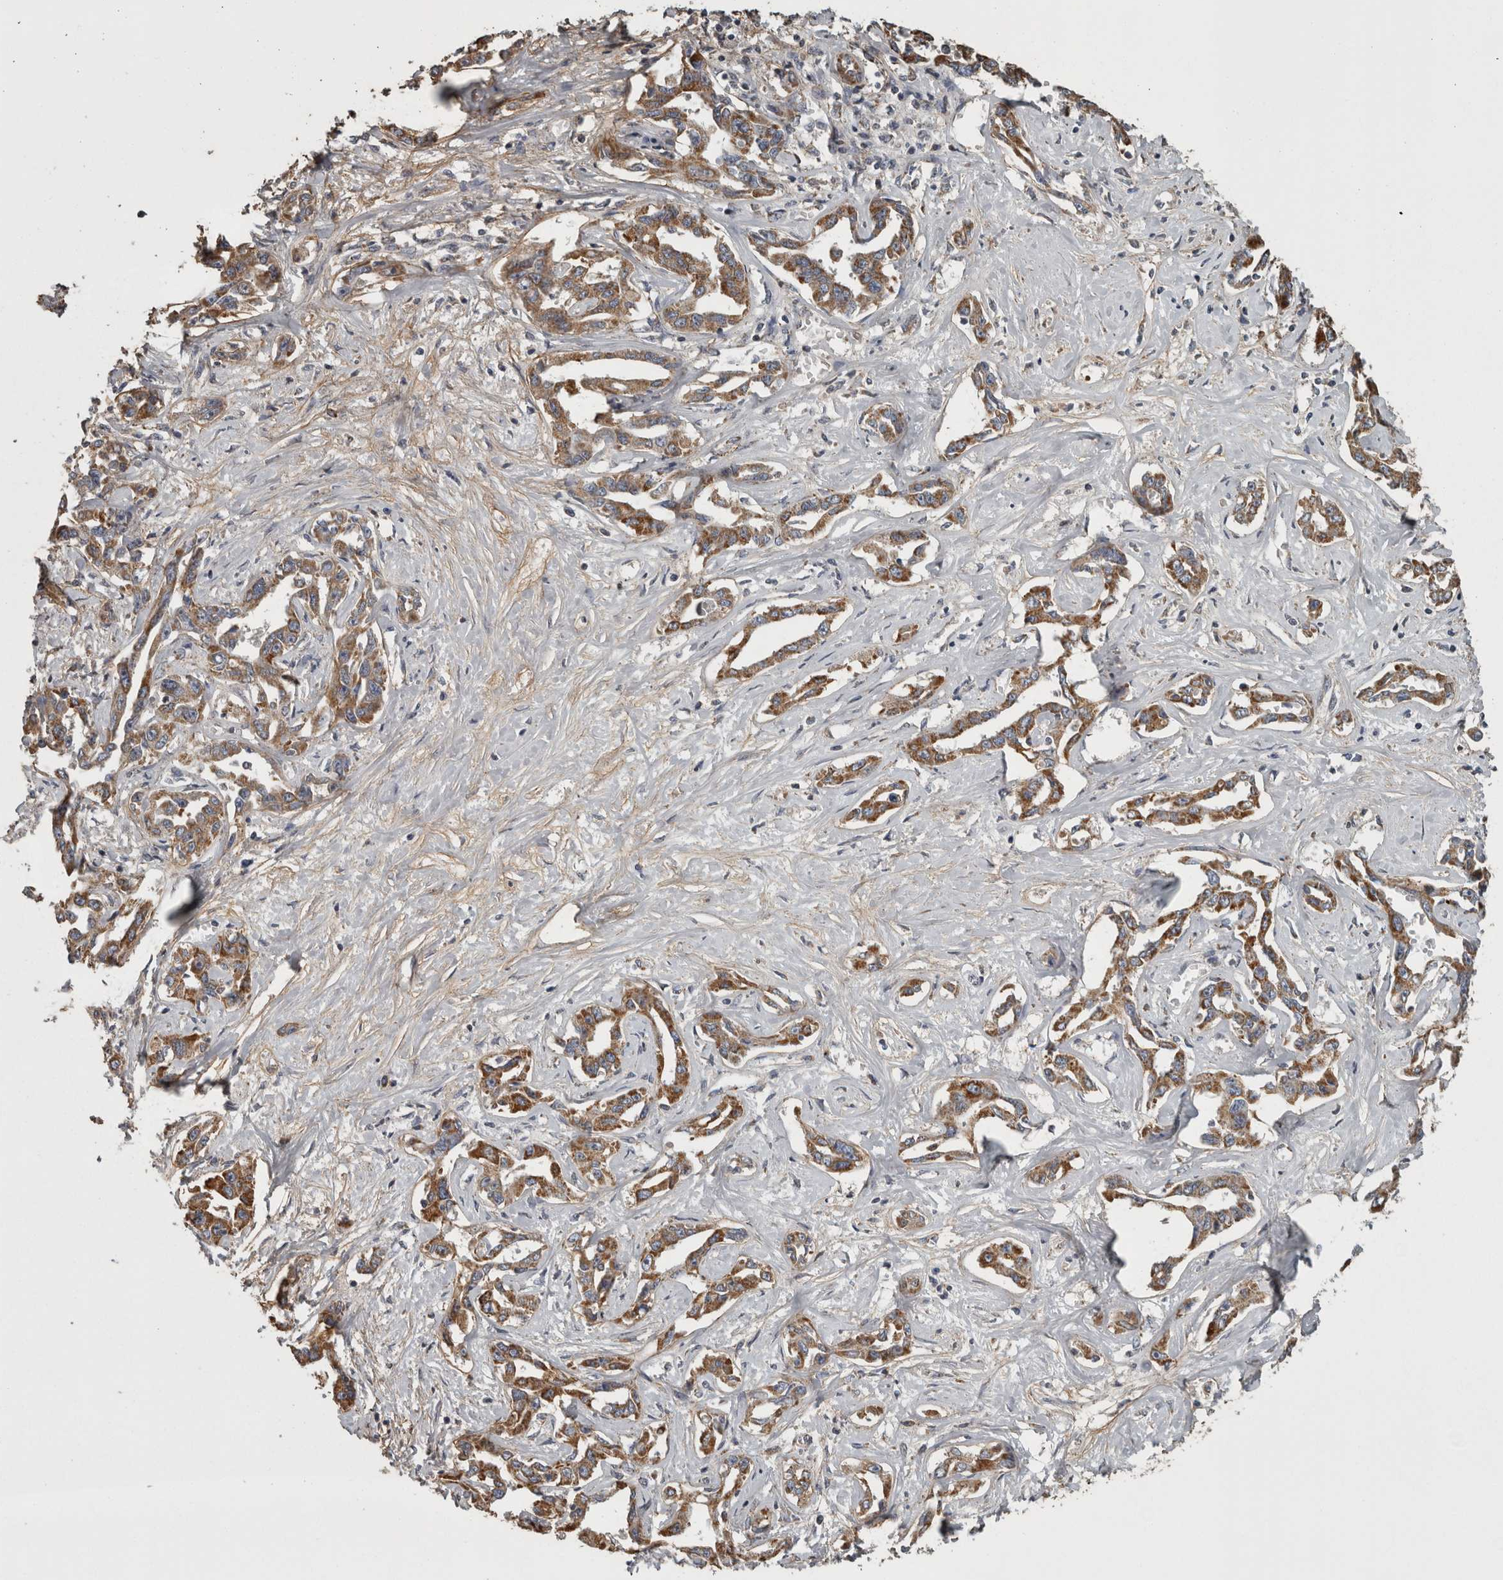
{"staining": {"intensity": "moderate", "quantity": ">75%", "location": "cytoplasmic/membranous"}, "tissue": "liver cancer", "cell_type": "Tumor cells", "image_type": "cancer", "snomed": [{"axis": "morphology", "description": "Cholangiocarcinoma"}, {"axis": "topography", "description": "Liver"}], "caption": "Approximately >75% of tumor cells in cholangiocarcinoma (liver) display moderate cytoplasmic/membranous protein expression as visualized by brown immunohistochemical staining.", "gene": "FRK", "patient": {"sex": "male", "age": 59}}